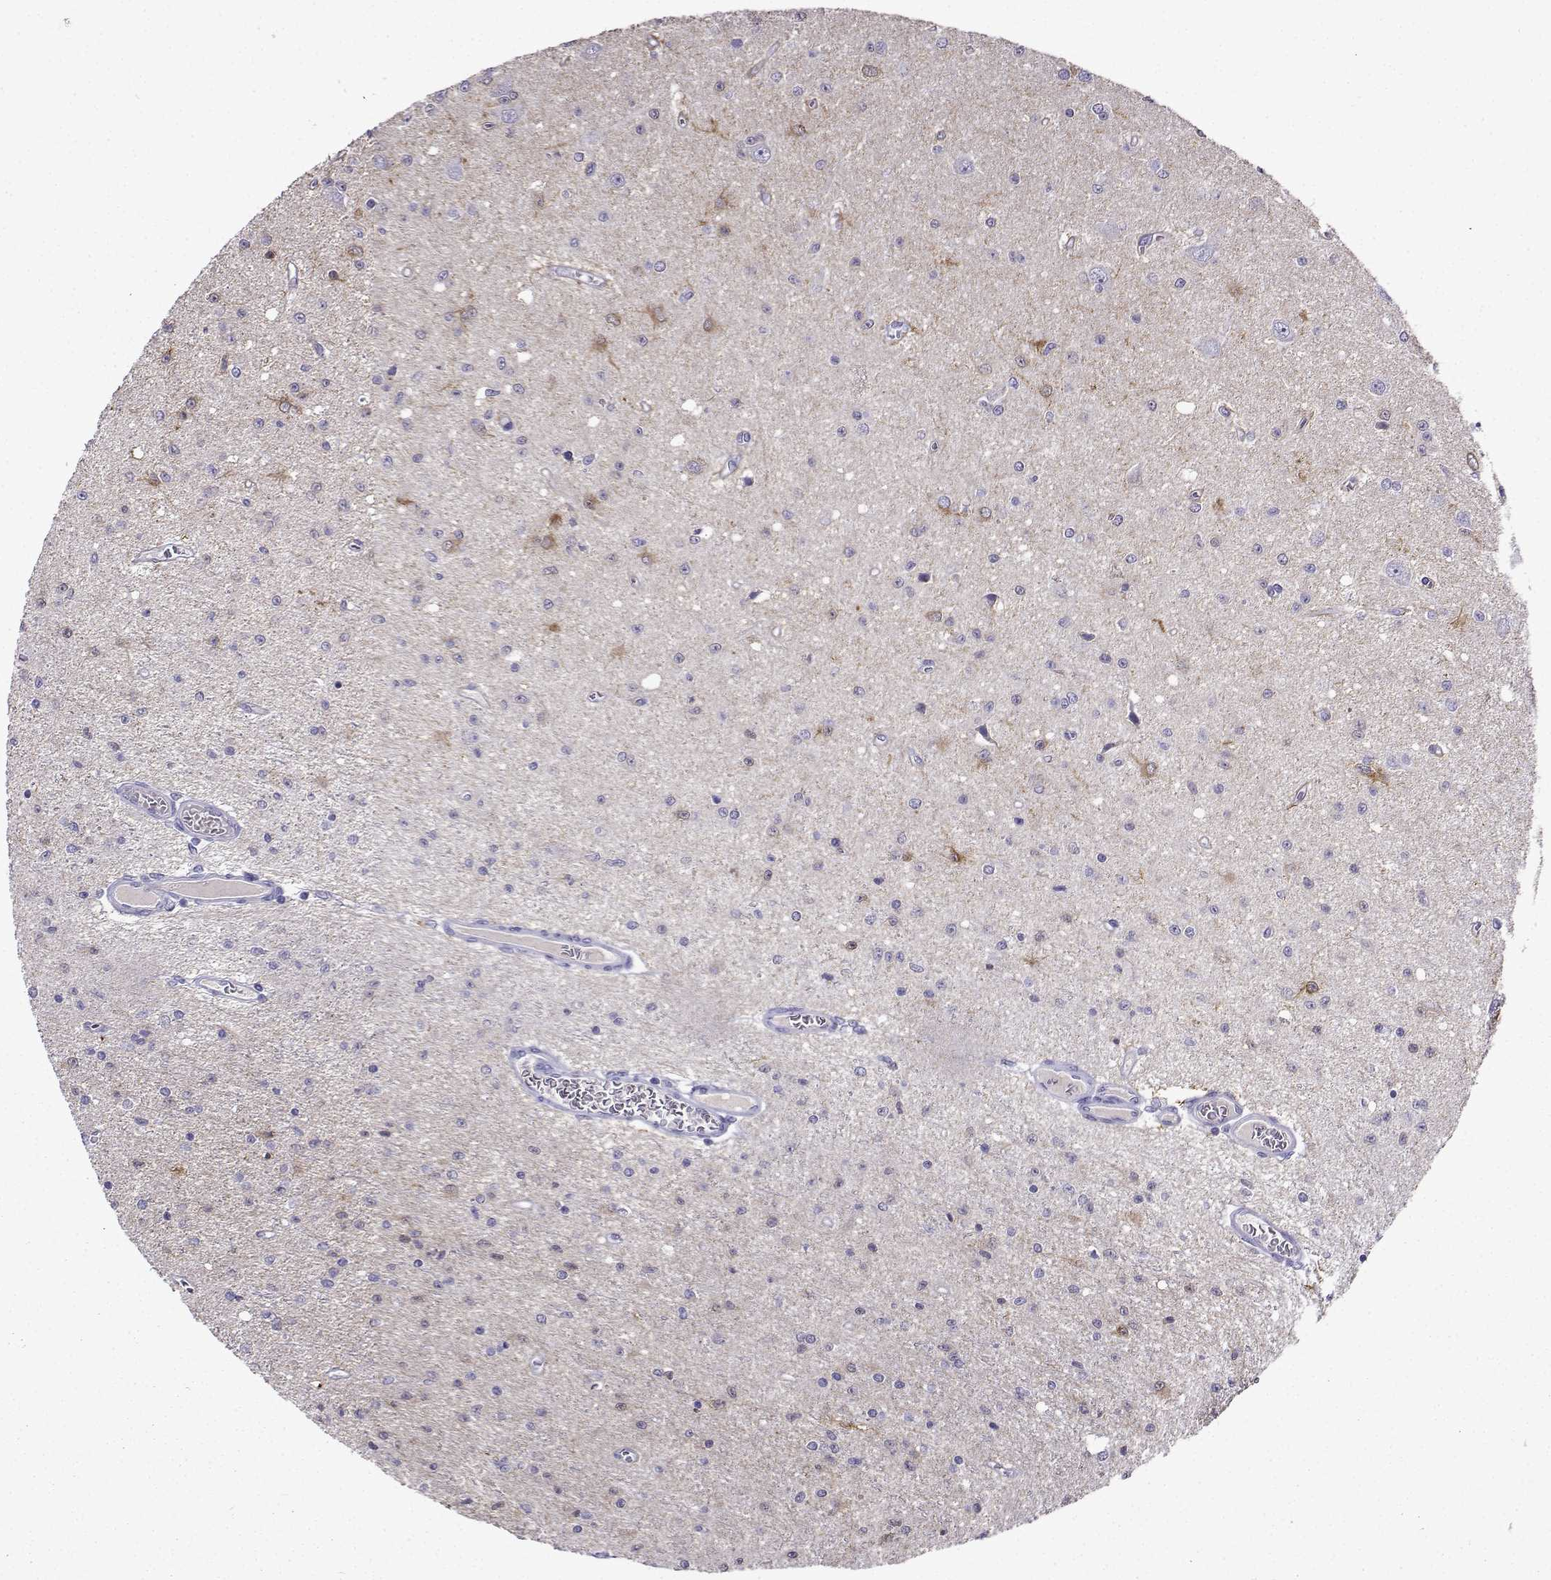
{"staining": {"intensity": "negative", "quantity": "none", "location": "none"}, "tissue": "glioma", "cell_type": "Tumor cells", "image_type": "cancer", "snomed": [{"axis": "morphology", "description": "Glioma, malignant, Low grade"}, {"axis": "topography", "description": "Brain"}], "caption": "High power microscopy image of an immunohistochemistry (IHC) micrograph of glioma, revealing no significant staining in tumor cells.", "gene": "LINGO1", "patient": {"sex": "female", "age": 45}}